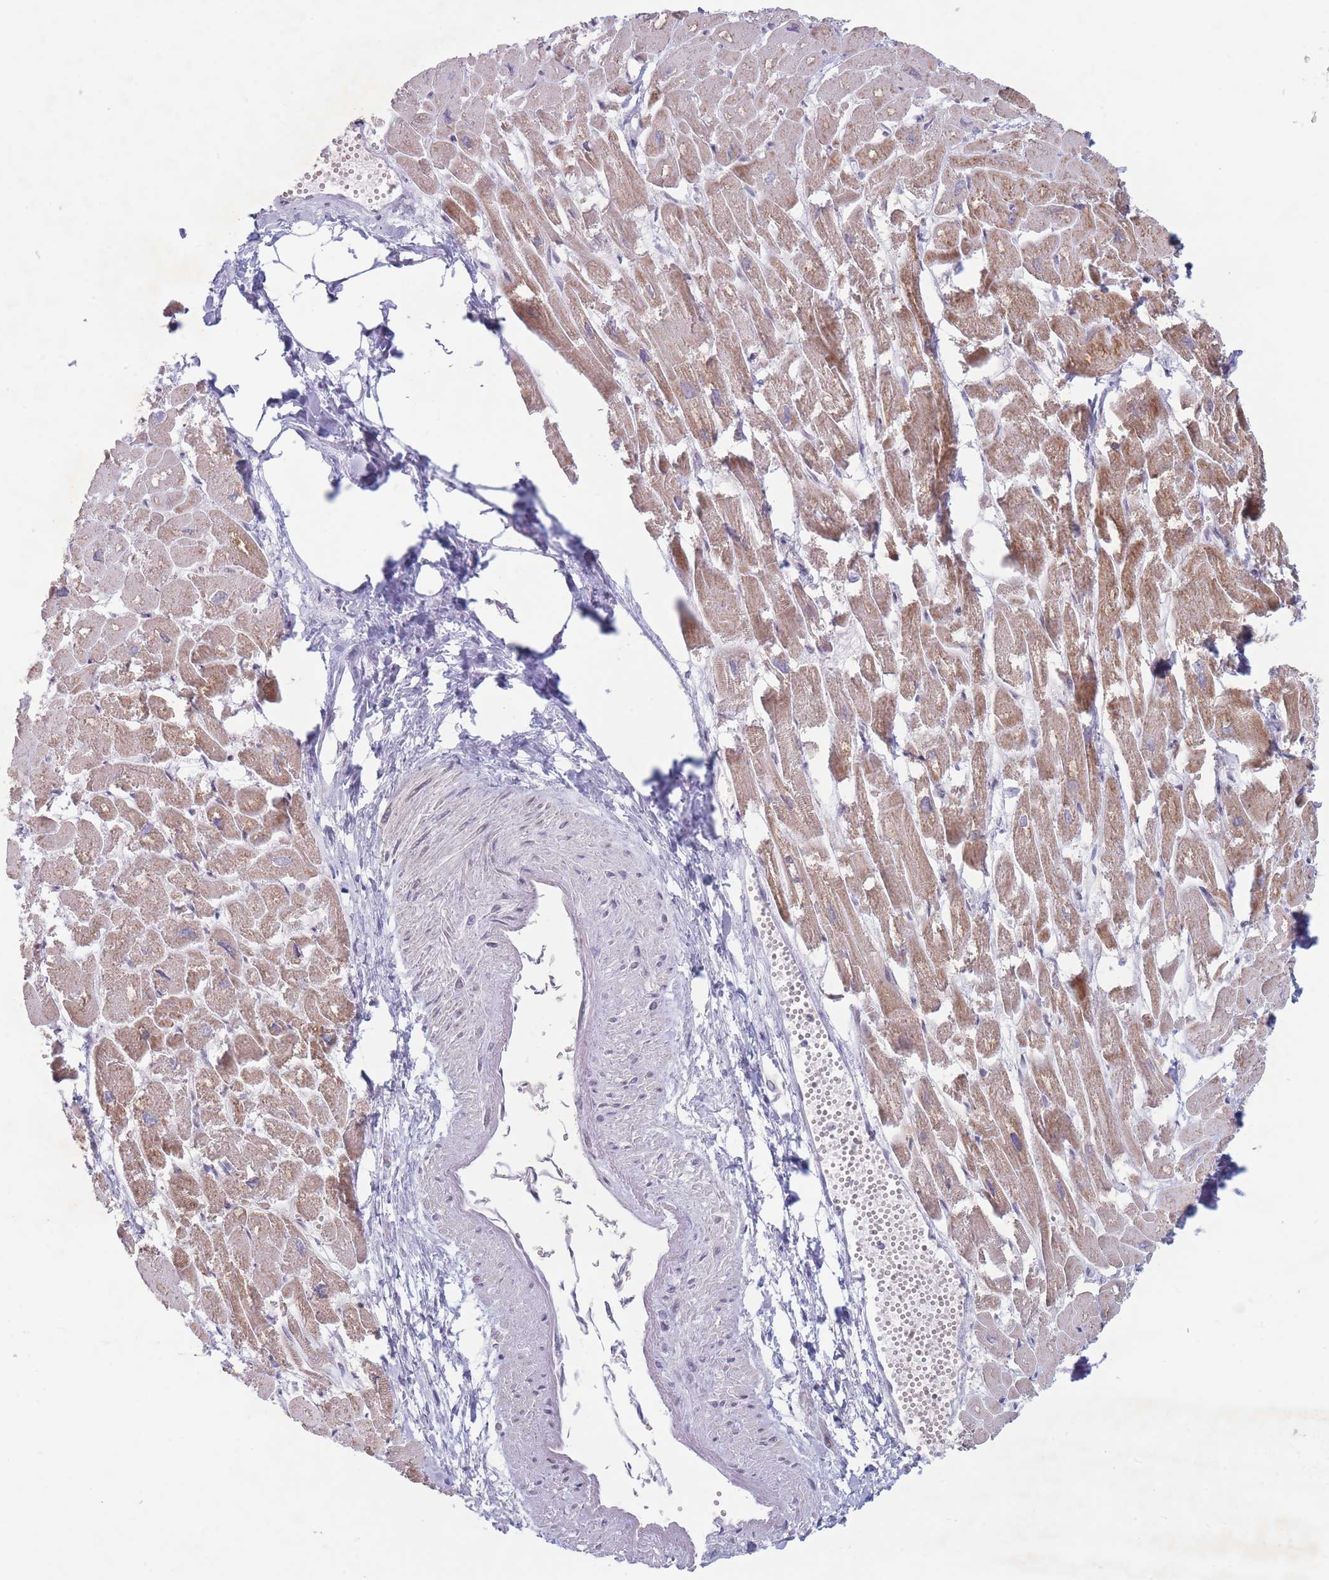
{"staining": {"intensity": "moderate", "quantity": "25%-75%", "location": "cytoplasmic/membranous"}, "tissue": "heart muscle", "cell_type": "Cardiomyocytes", "image_type": "normal", "snomed": [{"axis": "morphology", "description": "Normal tissue, NOS"}, {"axis": "topography", "description": "Heart"}], "caption": "An image showing moderate cytoplasmic/membranous positivity in approximately 25%-75% of cardiomyocytes in benign heart muscle, as visualized by brown immunohistochemical staining.", "gene": "ARID3B", "patient": {"sex": "male", "age": 54}}